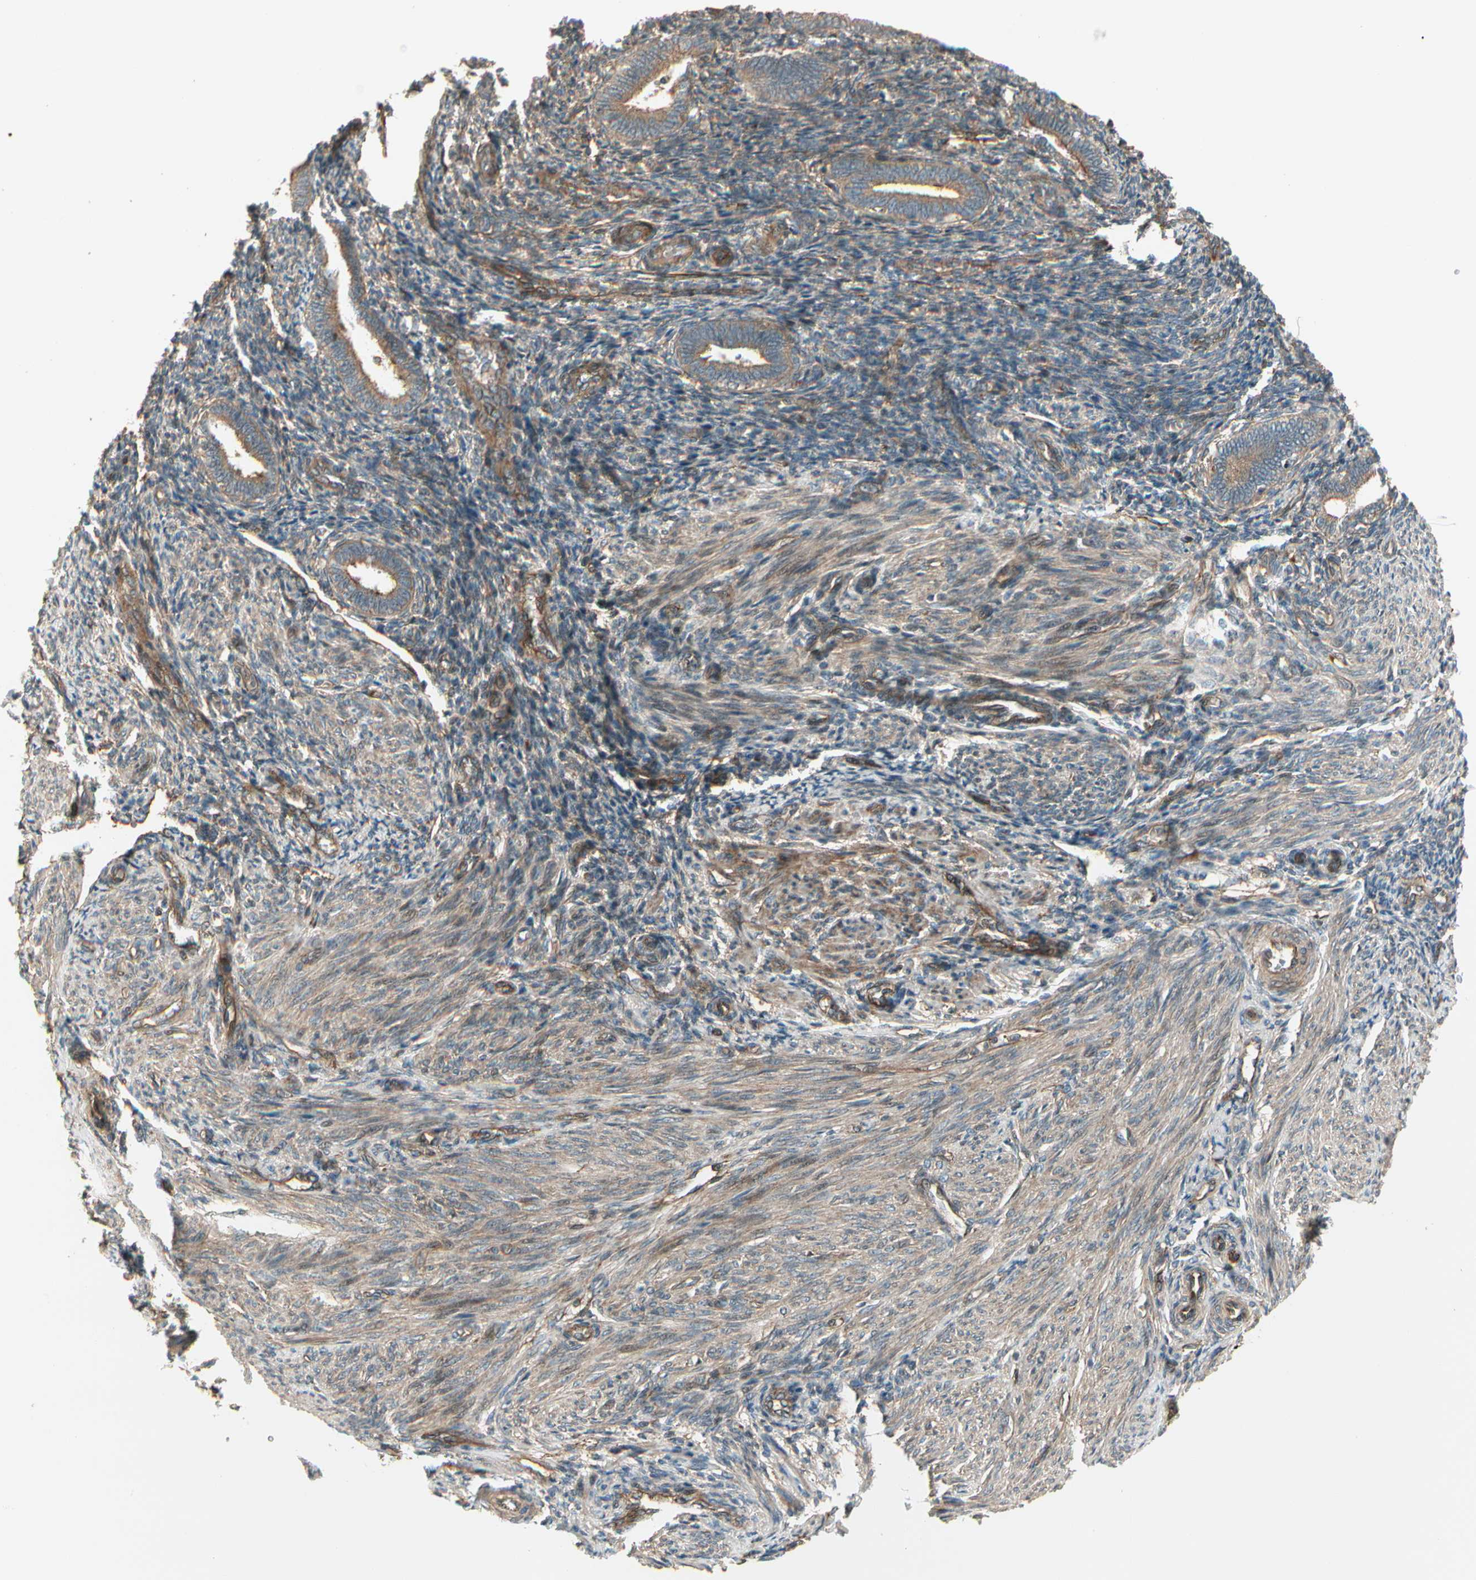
{"staining": {"intensity": "strong", "quantity": "25%-75%", "location": "cytoplasmic/membranous"}, "tissue": "endometrium", "cell_type": "Cells in endometrial stroma", "image_type": "normal", "snomed": [{"axis": "morphology", "description": "Normal tissue, NOS"}, {"axis": "topography", "description": "Endometrium"}], "caption": "Brown immunohistochemical staining in benign human endometrium shows strong cytoplasmic/membranous staining in about 25%-75% of cells in endometrial stroma.", "gene": "FKBP15", "patient": {"sex": "female", "age": 27}}